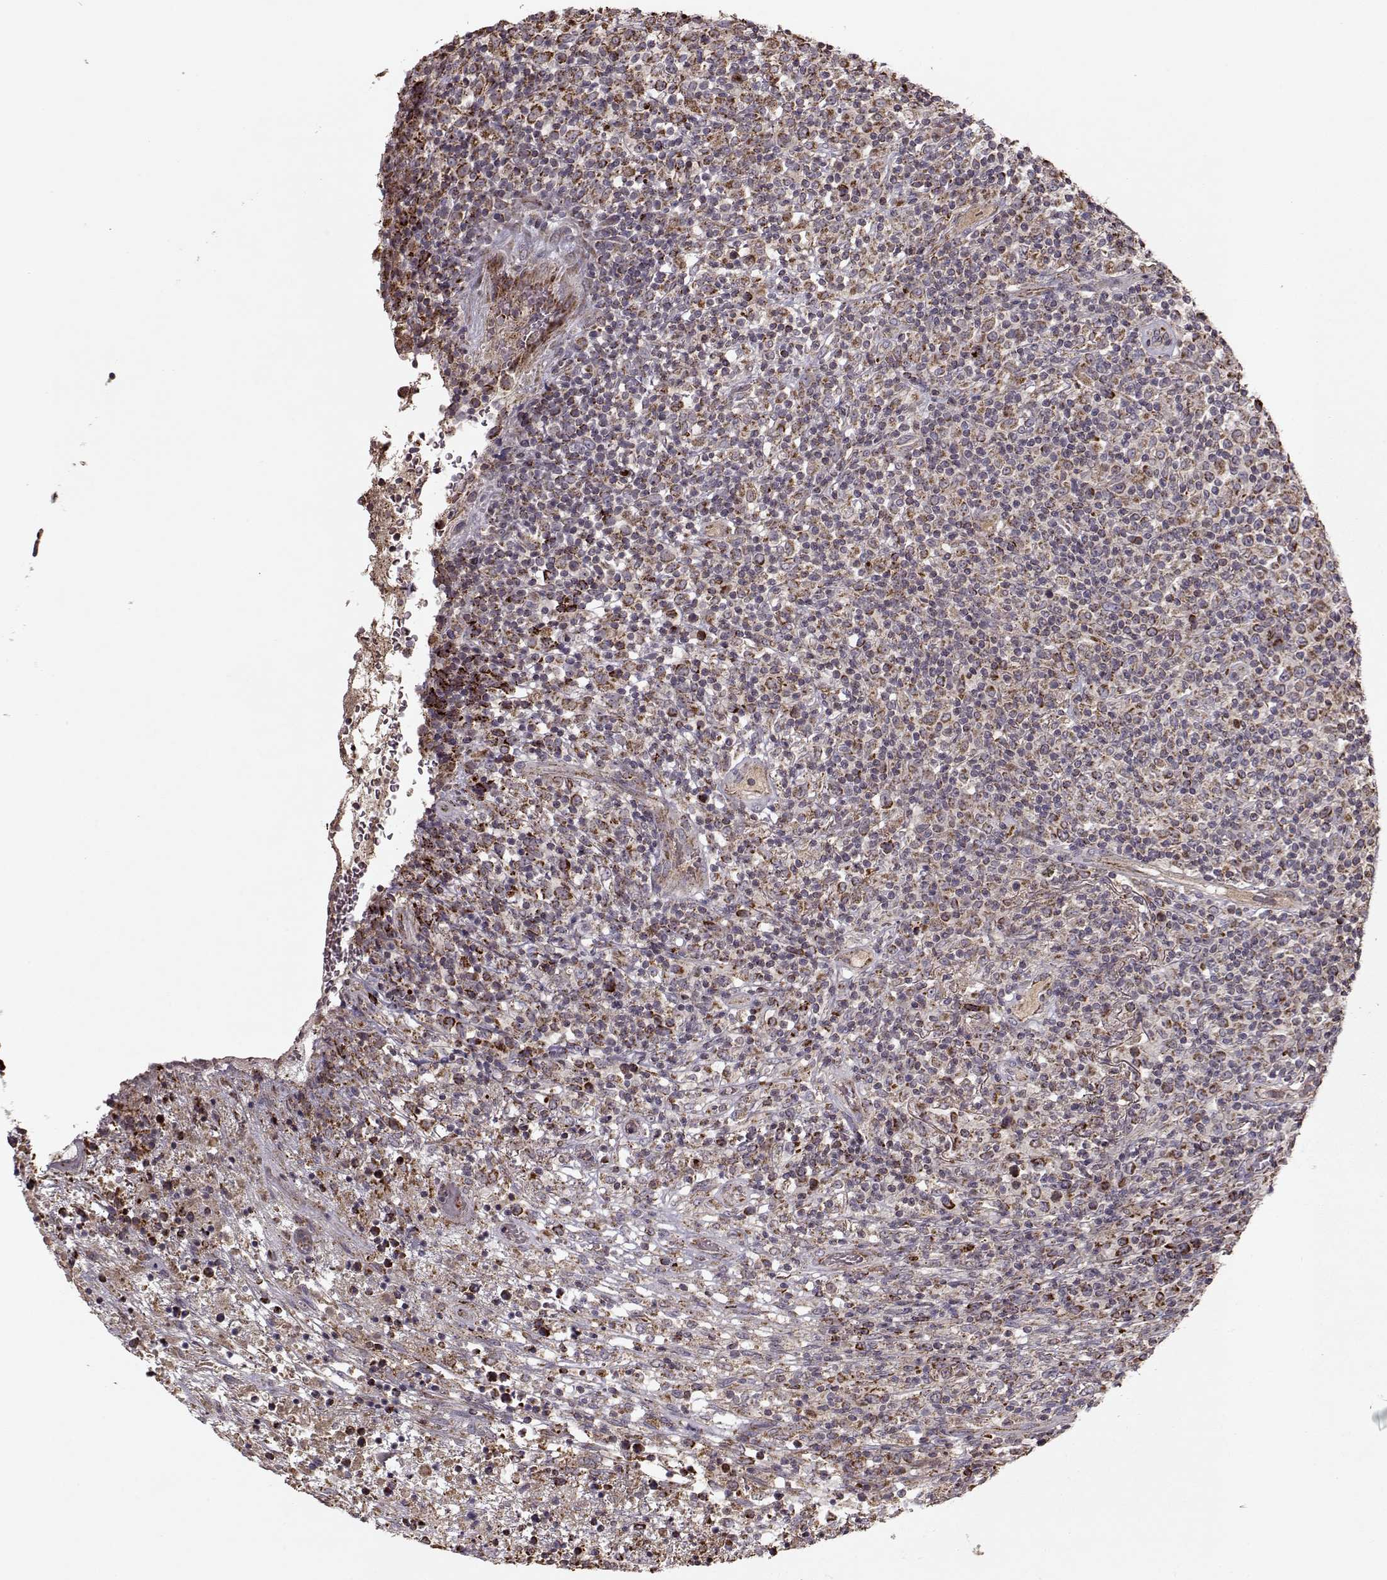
{"staining": {"intensity": "weak", "quantity": ">75%", "location": "cytoplasmic/membranous"}, "tissue": "lymphoma", "cell_type": "Tumor cells", "image_type": "cancer", "snomed": [{"axis": "morphology", "description": "Malignant lymphoma, non-Hodgkin's type, High grade"}, {"axis": "topography", "description": "Lung"}], "caption": "Immunohistochemistry image of neoplastic tissue: malignant lymphoma, non-Hodgkin's type (high-grade) stained using IHC displays low levels of weak protein expression localized specifically in the cytoplasmic/membranous of tumor cells, appearing as a cytoplasmic/membranous brown color.", "gene": "CMTM3", "patient": {"sex": "male", "age": 79}}